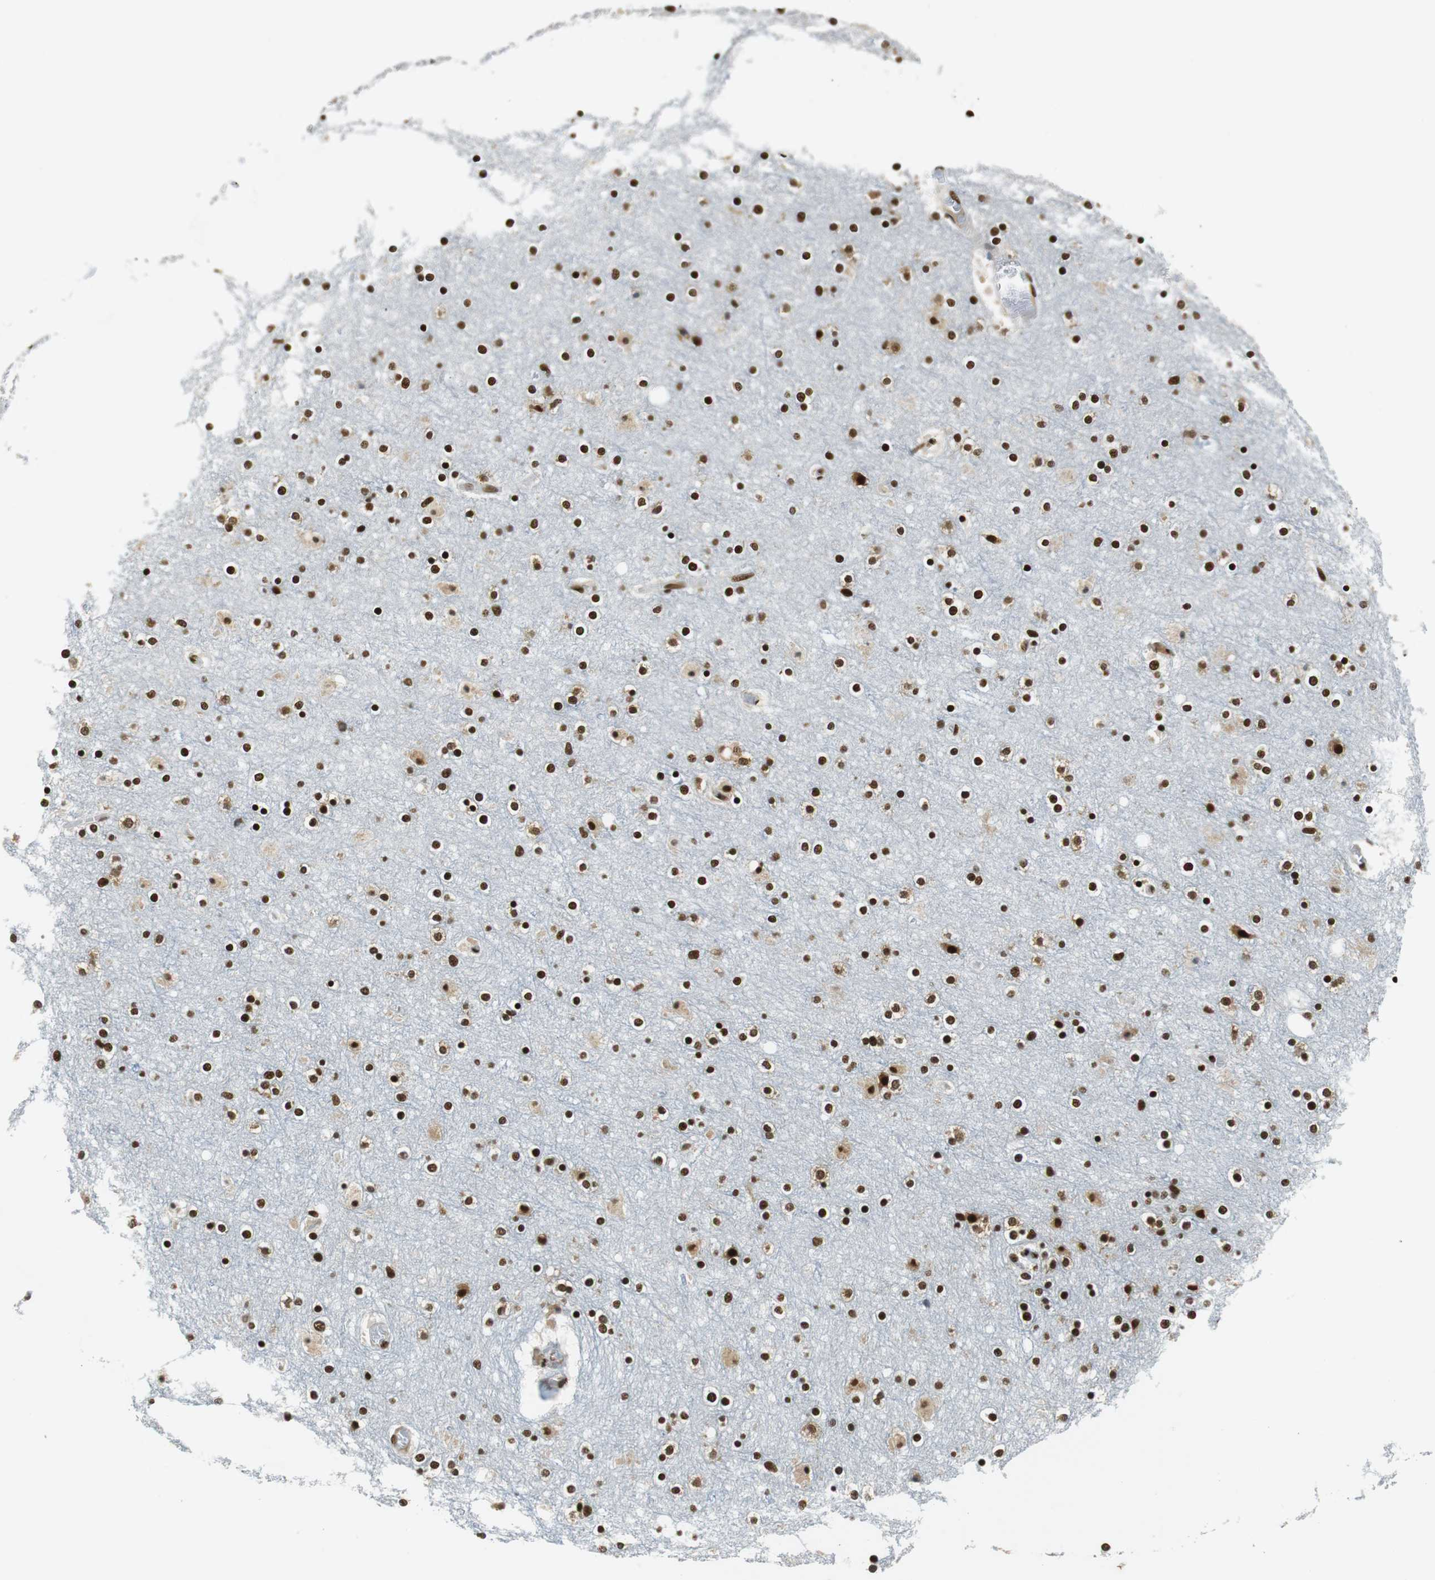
{"staining": {"intensity": "strong", "quantity": ">75%", "location": "cytoplasmic/membranous,nuclear"}, "tissue": "cerebral cortex", "cell_type": "Endothelial cells", "image_type": "normal", "snomed": [{"axis": "morphology", "description": "Normal tissue, NOS"}, {"axis": "topography", "description": "Cerebral cortex"}], "caption": "Protein staining reveals strong cytoplasmic/membranous,nuclear positivity in about >75% of endothelial cells in normal cerebral cortex.", "gene": "PRKDC", "patient": {"sex": "female", "age": 54}}